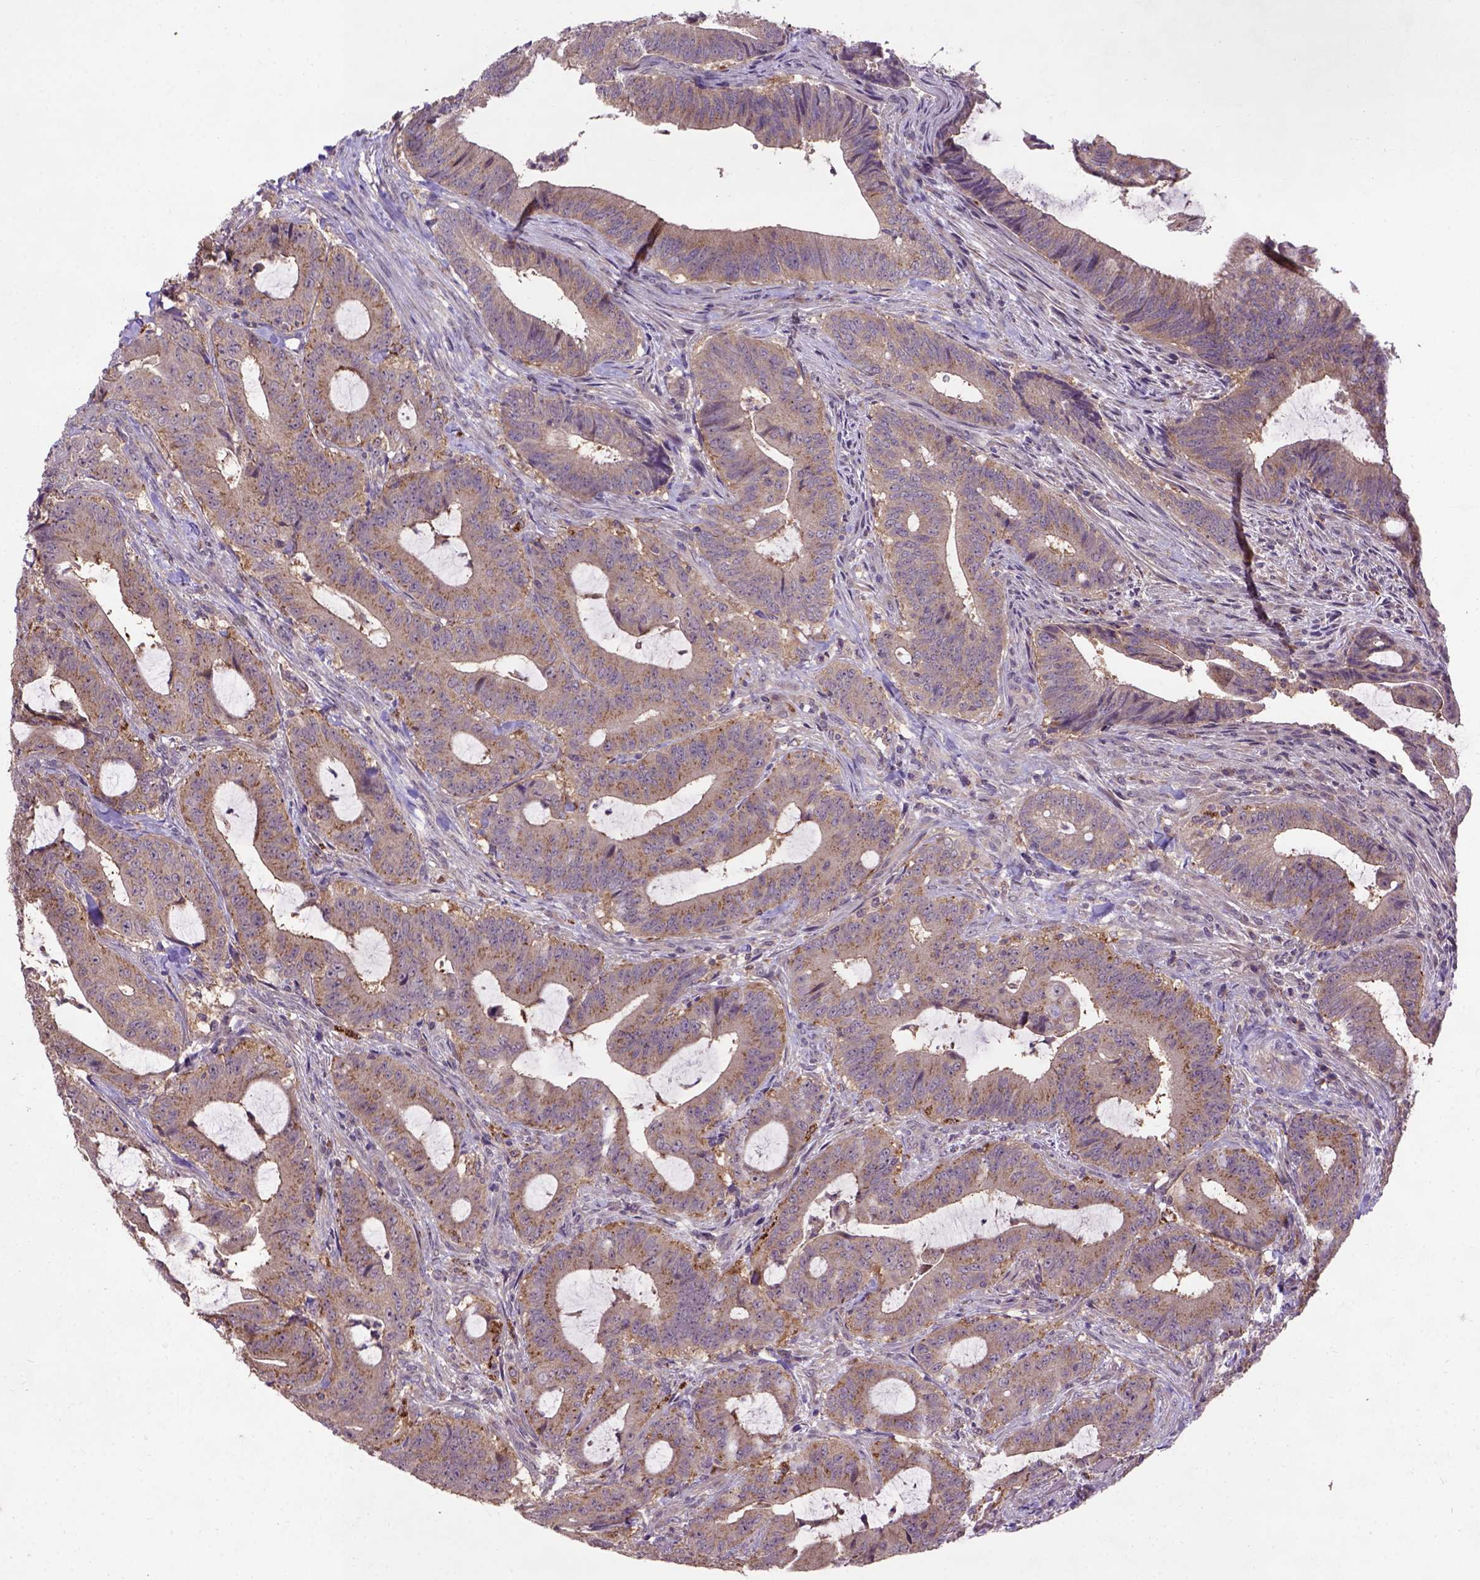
{"staining": {"intensity": "moderate", "quantity": ">75%", "location": "cytoplasmic/membranous"}, "tissue": "colorectal cancer", "cell_type": "Tumor cells", "image_type": "cancer", "snomed": [{"axis": "morphology", "description": "Adenocarcinoma, NOS"}, {"axis": "topography", "description": "Colon"}], "caption": "Immunohistochemical staining of colorectal cancer (adenocarcinoma) displays medium levels of moderate cytoplasmic/membranous positivity in about >75% of tumor cells. (DAB (3,3'-diaminobenzidine) IHC with brightfield microscopy, high magnification).", "gene": "KBTBD8", "patient": {"sex": "female", "age": 43}}